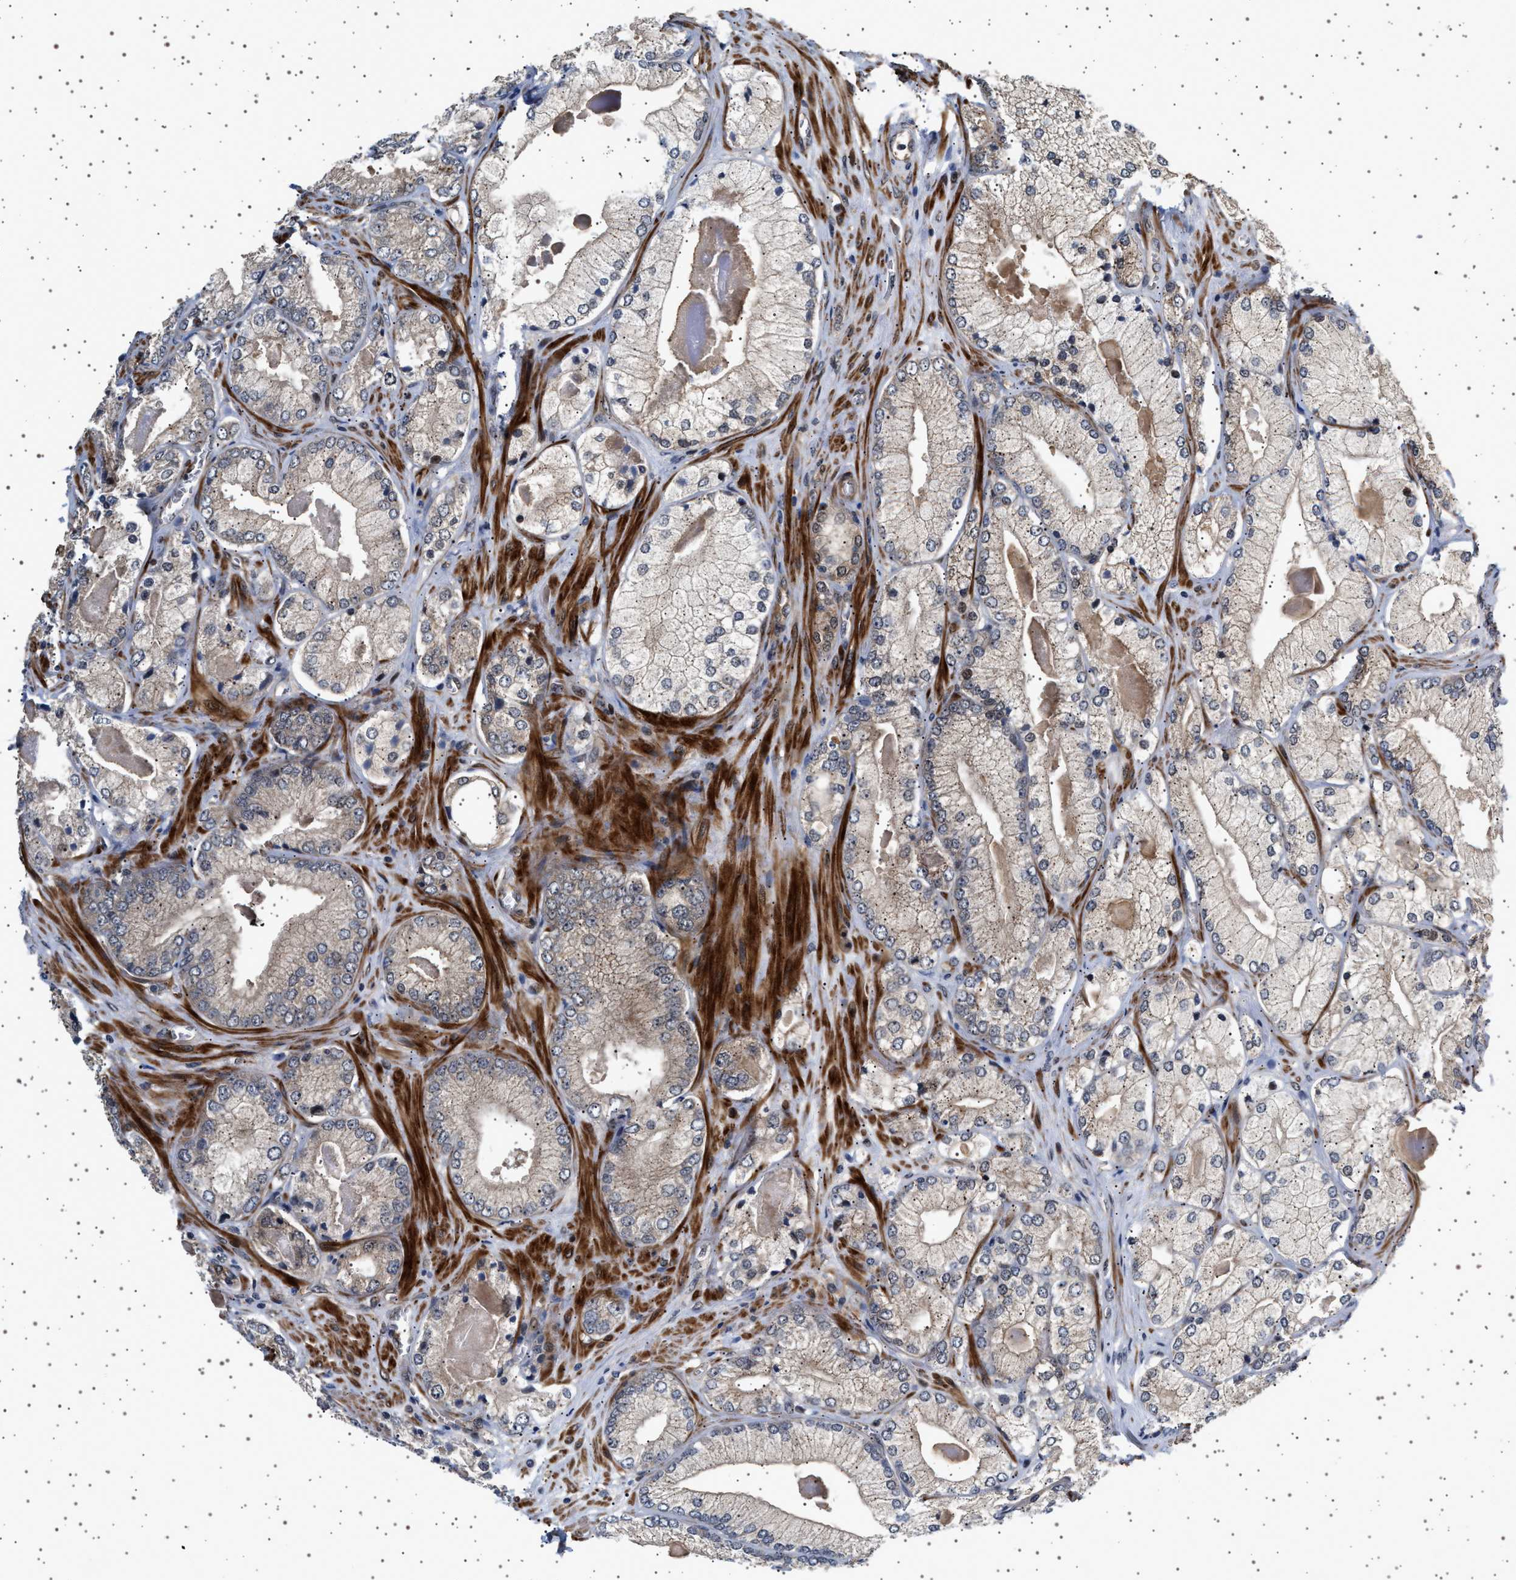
{"staining": {"intensity": "weak", "quantity": "25%-75%", "location": "cytoplasmic/membranous"}, "tissue": "prostate cancer", "cell_type": "Tumor cells", "image_type": "cancer", "snomed": [{"axis": "morphology", "description": "Adenocarcinoma, Low grade"}, {"axis": "topography", "description": "Prostate"}], "caption": "Immunohistochemistry photomicrograph of neoplastic tissue: prostate cancer stained using IHC reveals low levels of weak protein expression localized specifically in the cytoplasmic/membranous of tumor cells, appearing as a cytoplasmic/membranous brown color.", "gene": "BAG3", "patient": {"sex": "male", "age": 65}}